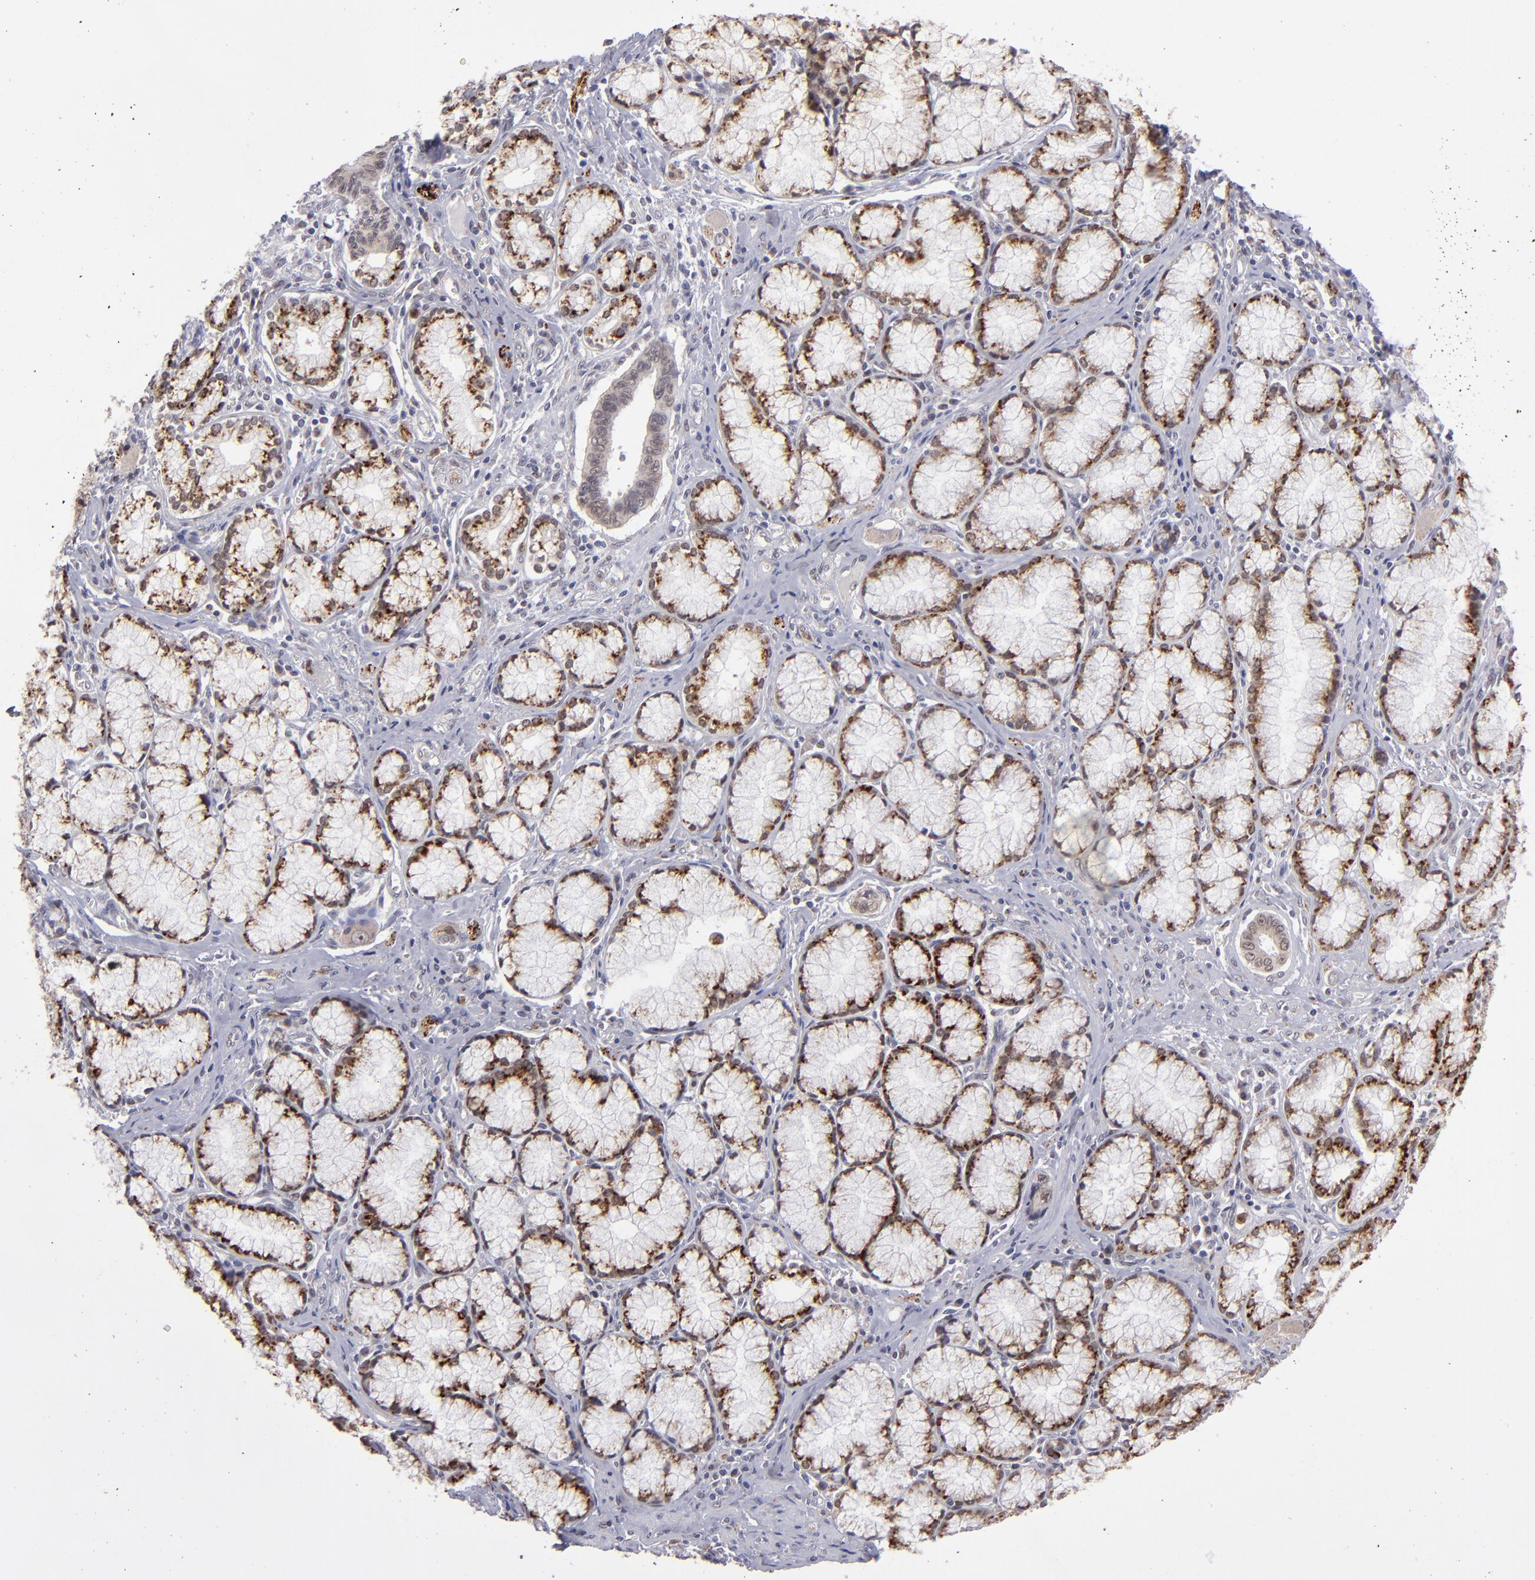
{"staining": {"intensity": "moderate", "quantity": "25%-75%", "location": "cytoplasmic/membranous,nuclear"}, "tissue": "pancreatic cancer", "cell_type": "Tumor cells", "image_type": "cancer", "snomed": [{"axis": "morphology", "description": "Adenocarcinoma, NOS"}, {"axis": "topography", "description": "Pancreas"}], "caption": "Immunohistochemical staining of human pancreatic adenocarcinoma displays medium levels of moderate cytoplasmic/membranous and nuclear positivity in approximately 25%-75% of tumor cells.", "gene": "RREB1", "patient": {"sex": "male", "age": 77}}